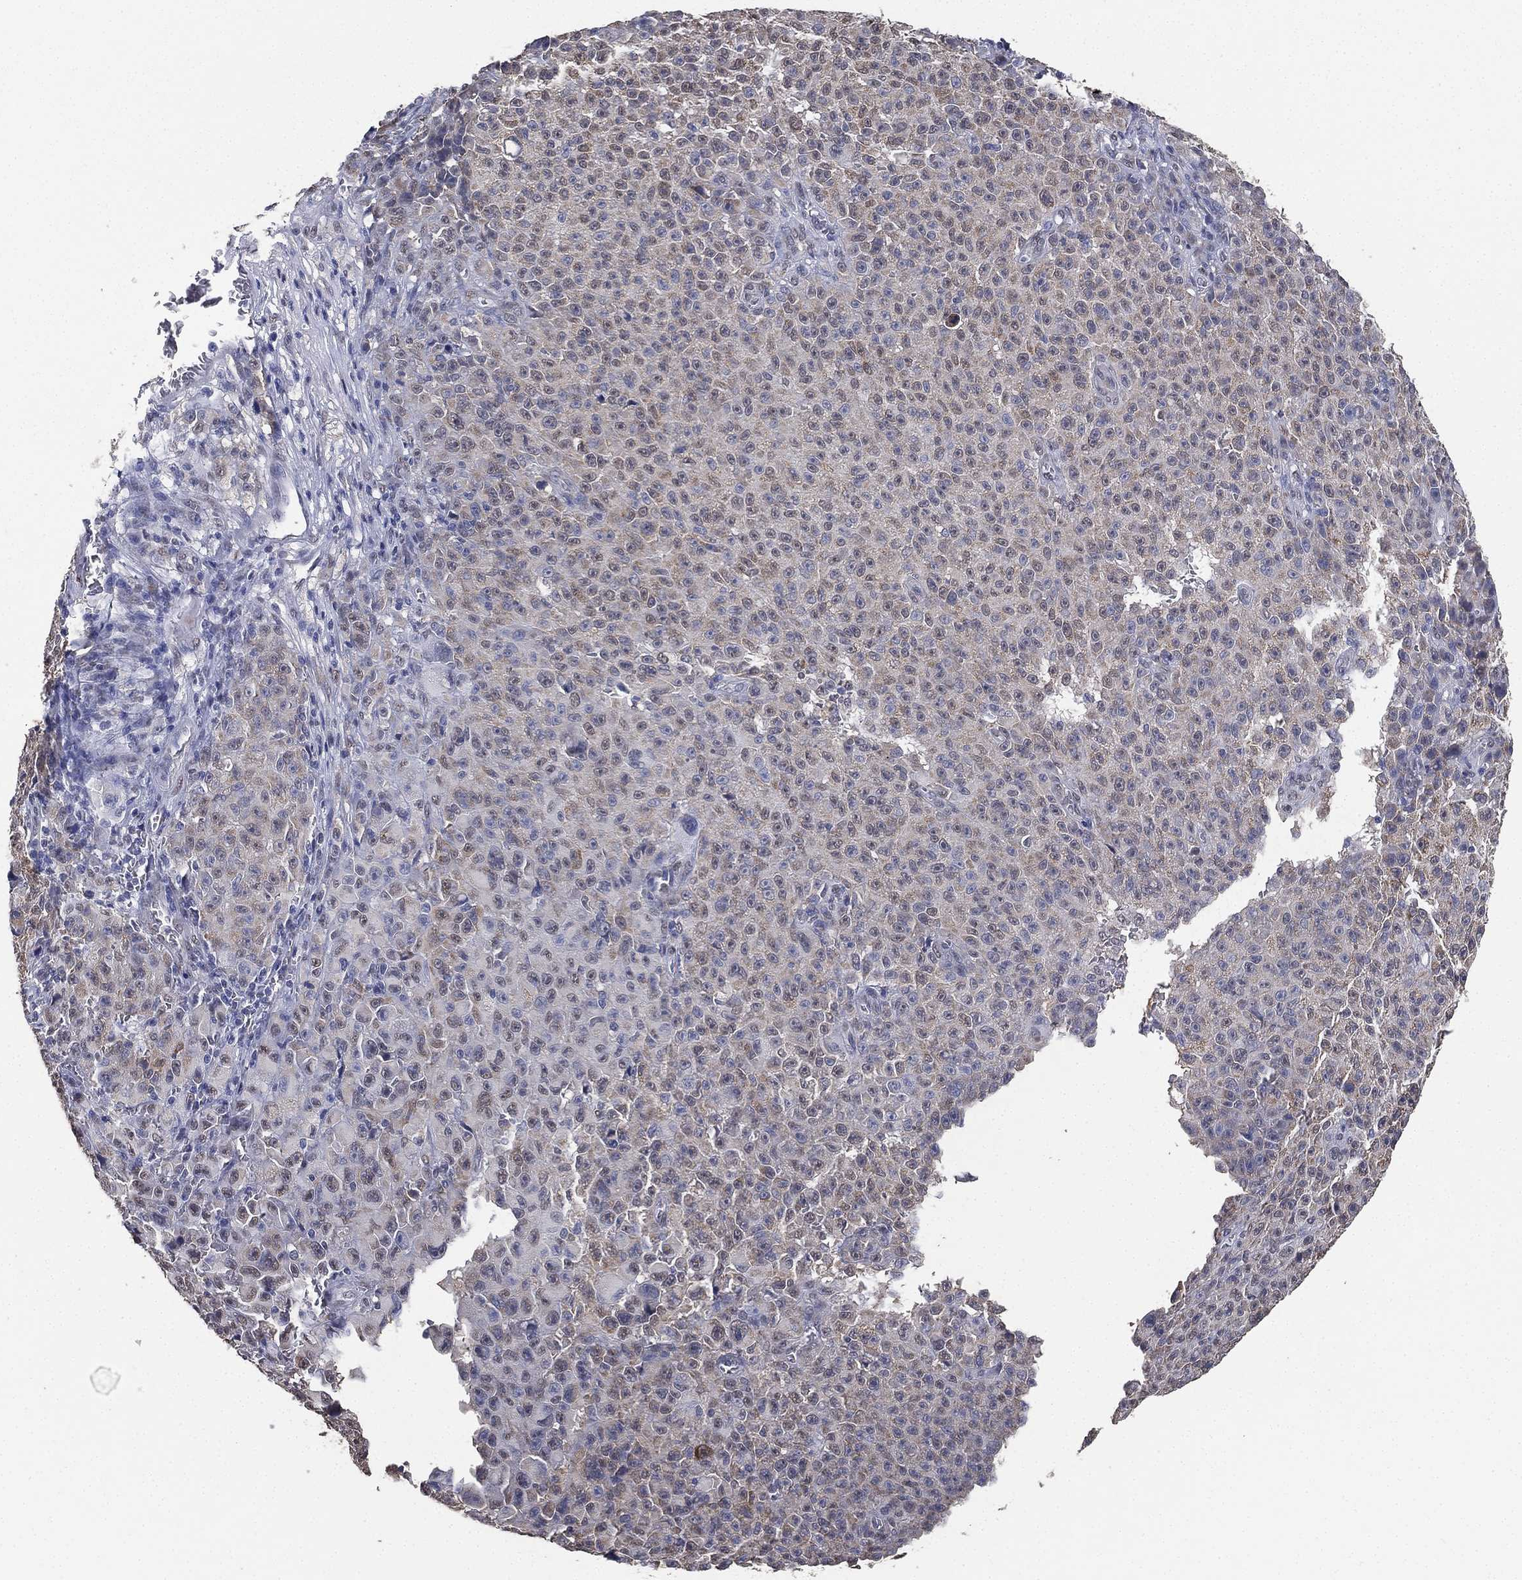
{"staining": {"intensity": "weak", "quantity": "25%-75%", "location": "cytoplasmic/membranous"}, "tissue": "melanoma", "cell_type": "Tumor cells", "image_type": "cancer", "snomed": [{"axis": "morphology", "description": "Malignant melanoma, NOS"}, {"axis": "topography", "description": "Skin"}], "caption": "High-power microscopy captured an IHC micrograph of malignant melanoma, revealing weak cytoplasmic/membranous staining in approximately 25%-75% of tumor cells.", "gene": "ALDH7A1", "patient": {"sex": "female", "age": 82}}